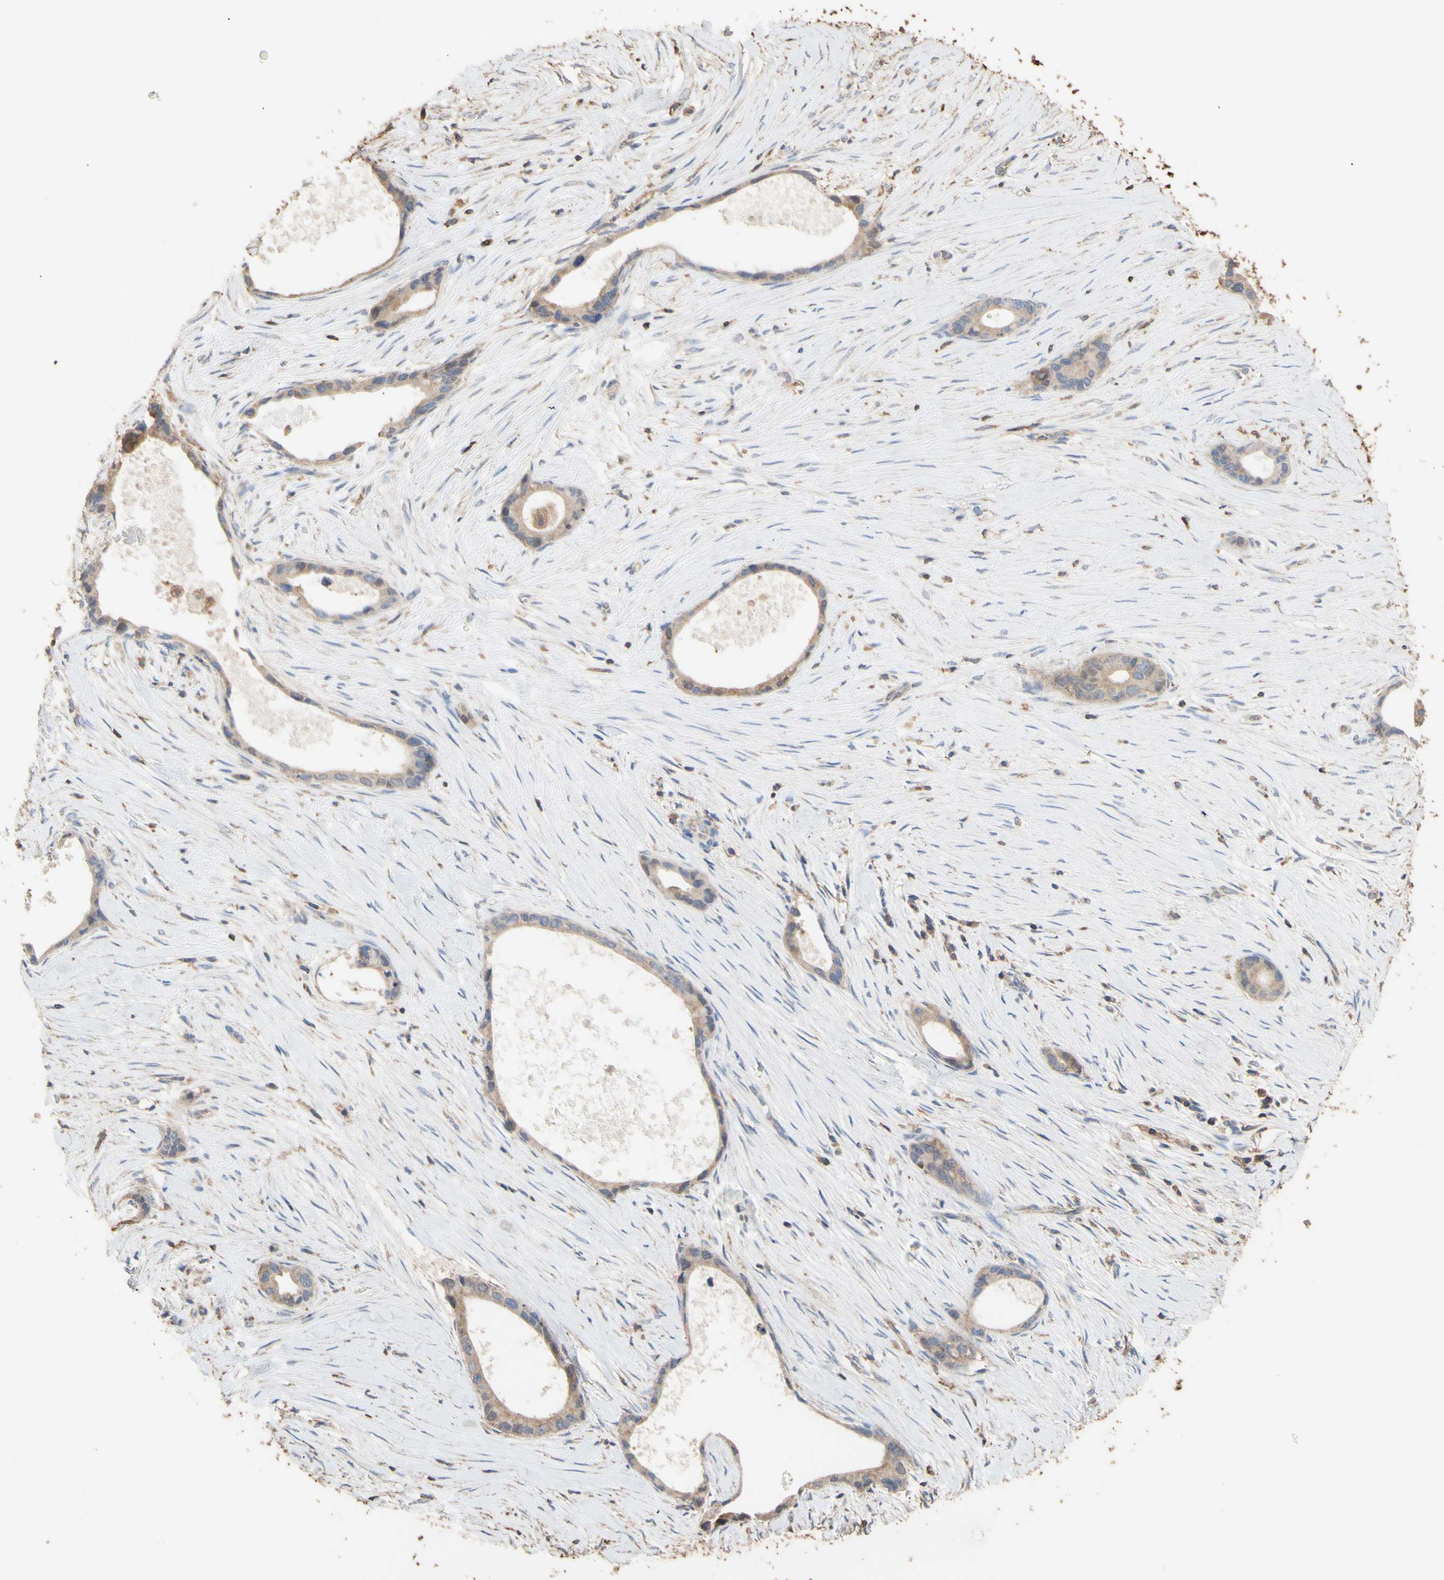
{"staining": {"intensity": "weak", "quantity": ">75%", "location": "cytoplasmic/membranous"}, "tissue": "liver cancer", "cell_type": "Tumor cells", "image_type": "cancer", "snomed": [{"axis": "morphology", "description": "Cholangiocarcinoma"}, {"axis": "topography", "description": "Liver"}], "caption": "Approximately >75% of tumor cells in human liver cancer reveal weak cytoplasmic/membranous protein expression as visualized by brown immunohistochemical staining.", "gene": "ALDH9A1", "patient": {"sex": "female", "age": 55}}